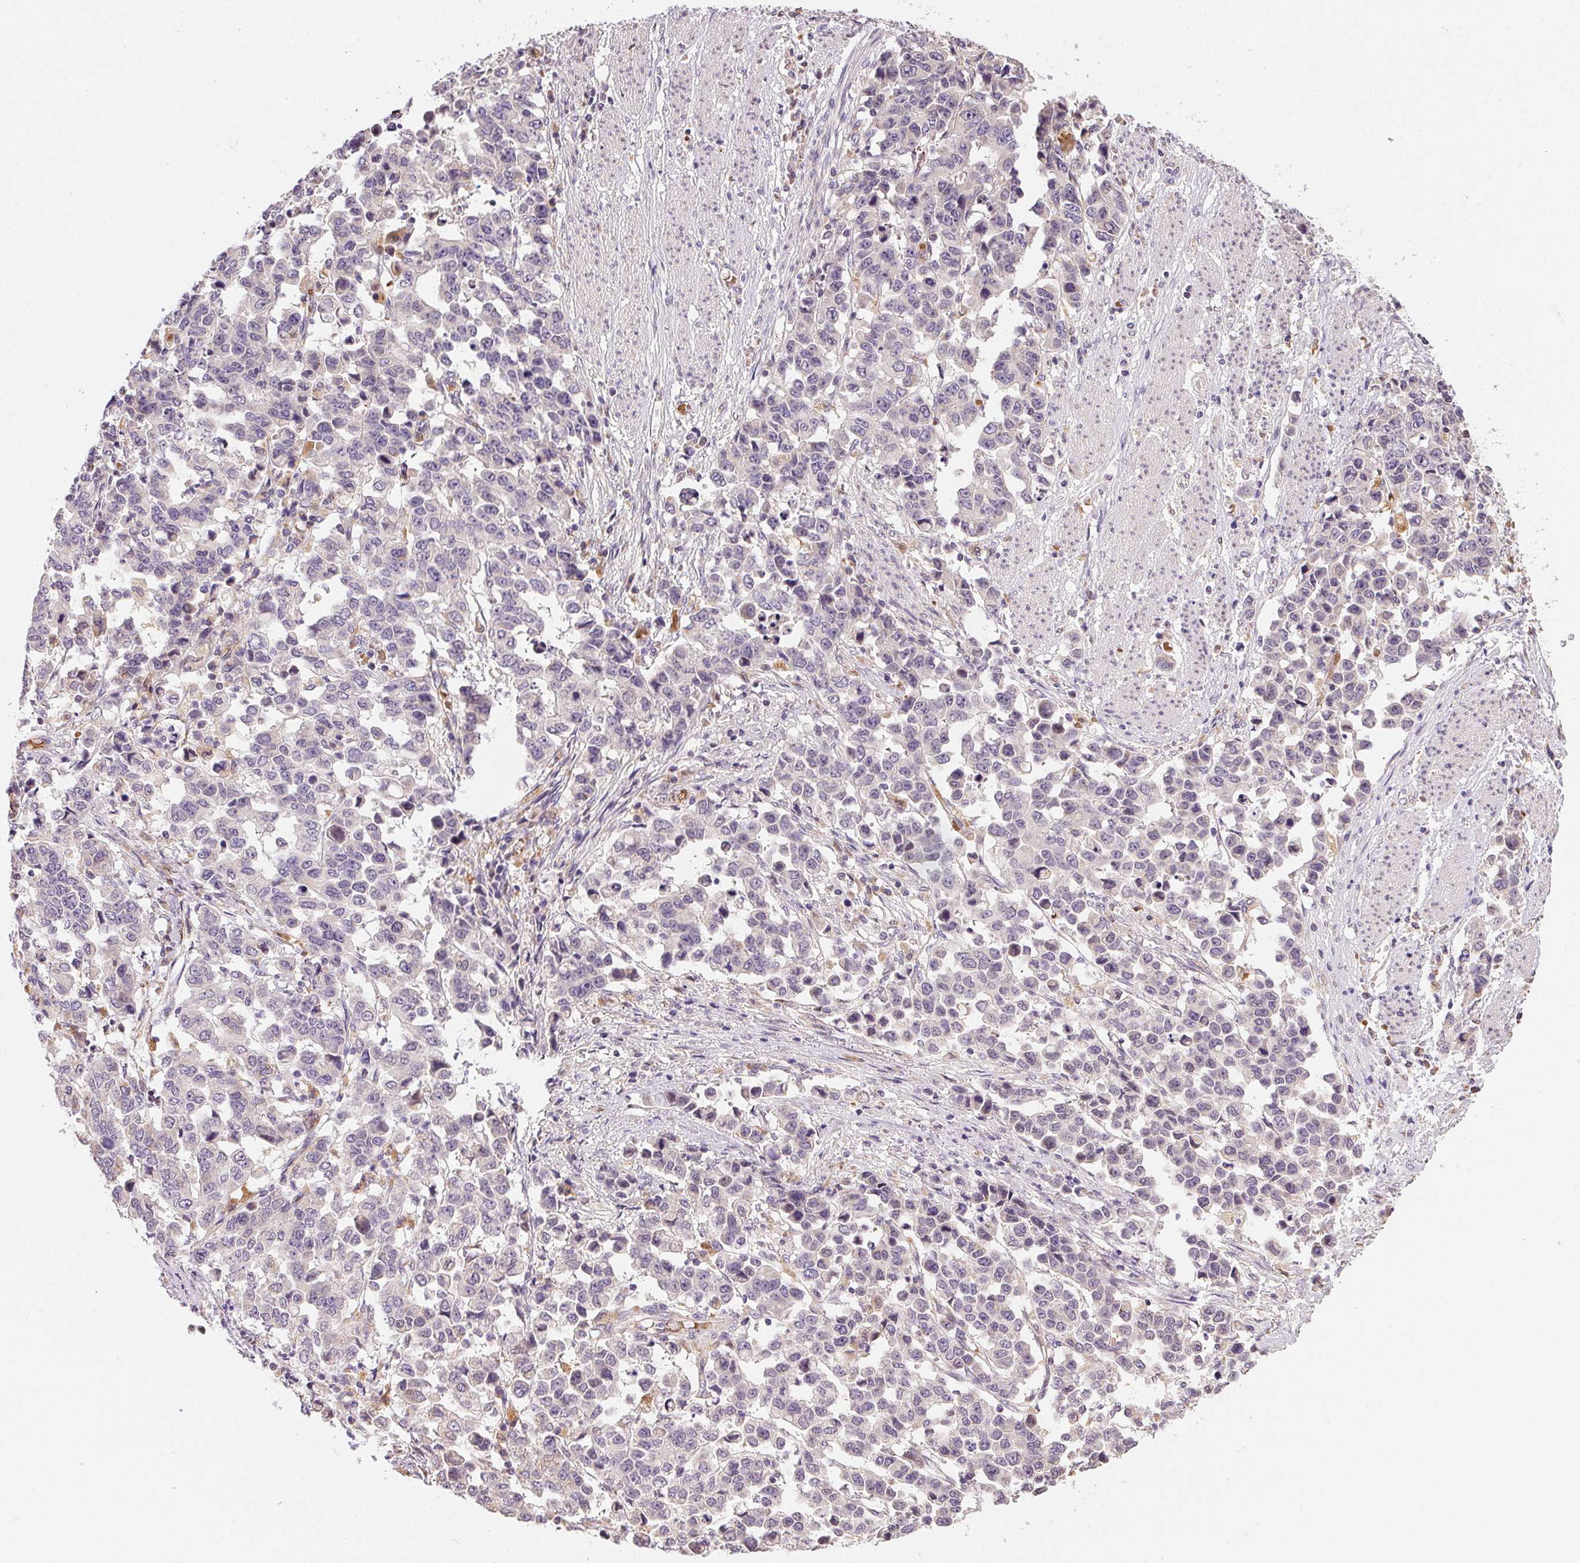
{"staining": {"intensity": "negative", "quantity": "none", "location": "none"}, "tissue": "stomach cancer", "cell_type": "Tumor cells", "image_type": "cancer", "snomed": [{"axis": "morphology", "description": "Adenocarcinoma, NOS"}, {"axis": "topography", "description": "Stomach, upper"}], "caption": "DAB immunohistochemical staining of stomach cancer shows no significant positivity in tumor cells.", "gene": "METTL13", "patient": {"sex": "male", "age": 69}}